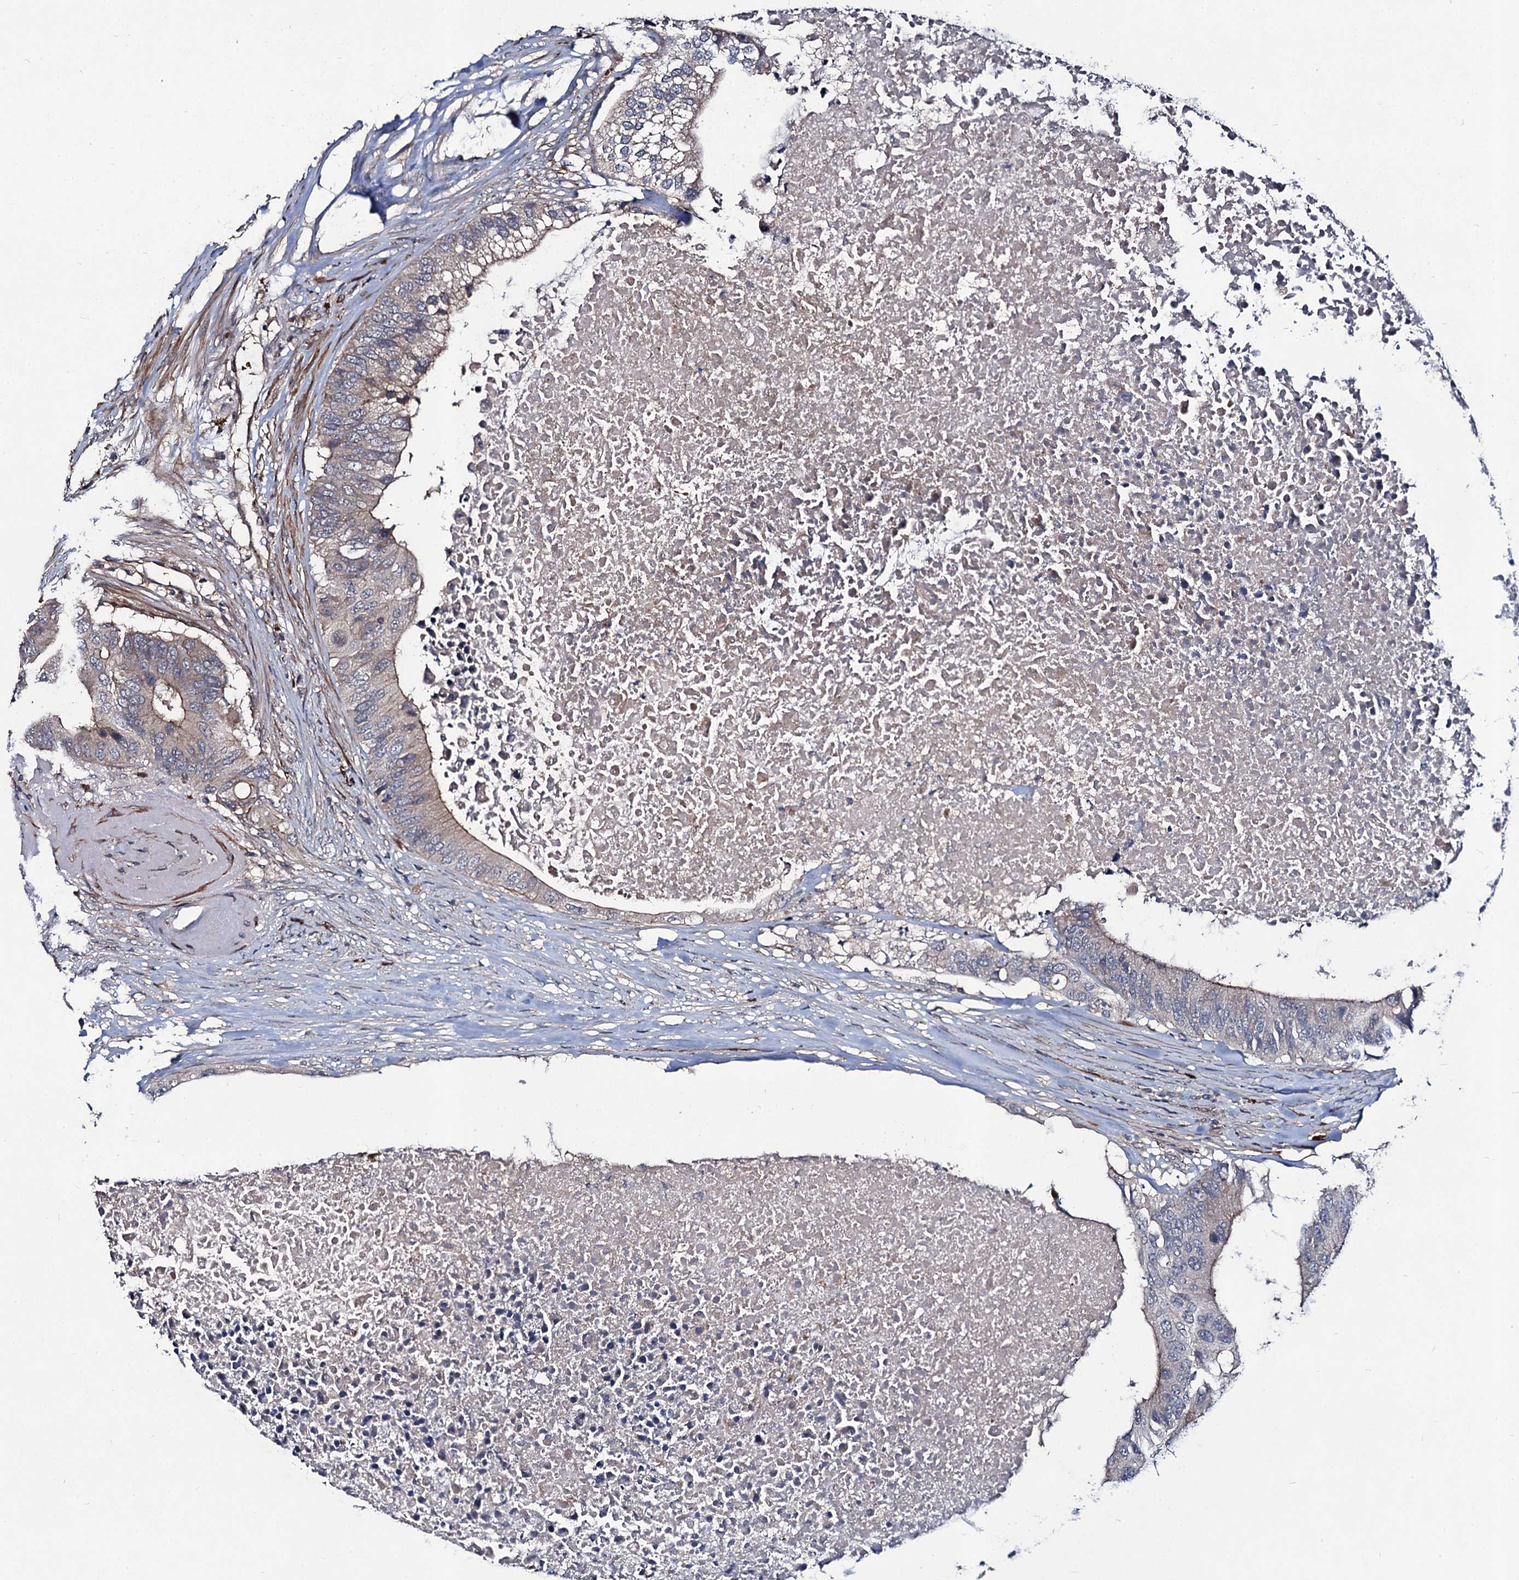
{"staining": {"intensity": "weak", "quantity": "<25%", "location": "cytoplasmic/membranous"}, "tissue": "colorectal cancer", "cell_type": "Tumor cells", "image_type": "cancer", "snomed": [{"axis": "morphology", "description": "Adenocarcinoma, NOS"}, {"axis": "topography", "description": "Colon"}], "caption": "IHC micrograph of human colorectal adenocarcinoma stained for a protein (brown), which shows no expression in tumor cells.", "gene": "KXD1", "patient": {"sex": "male", "age": 71}}